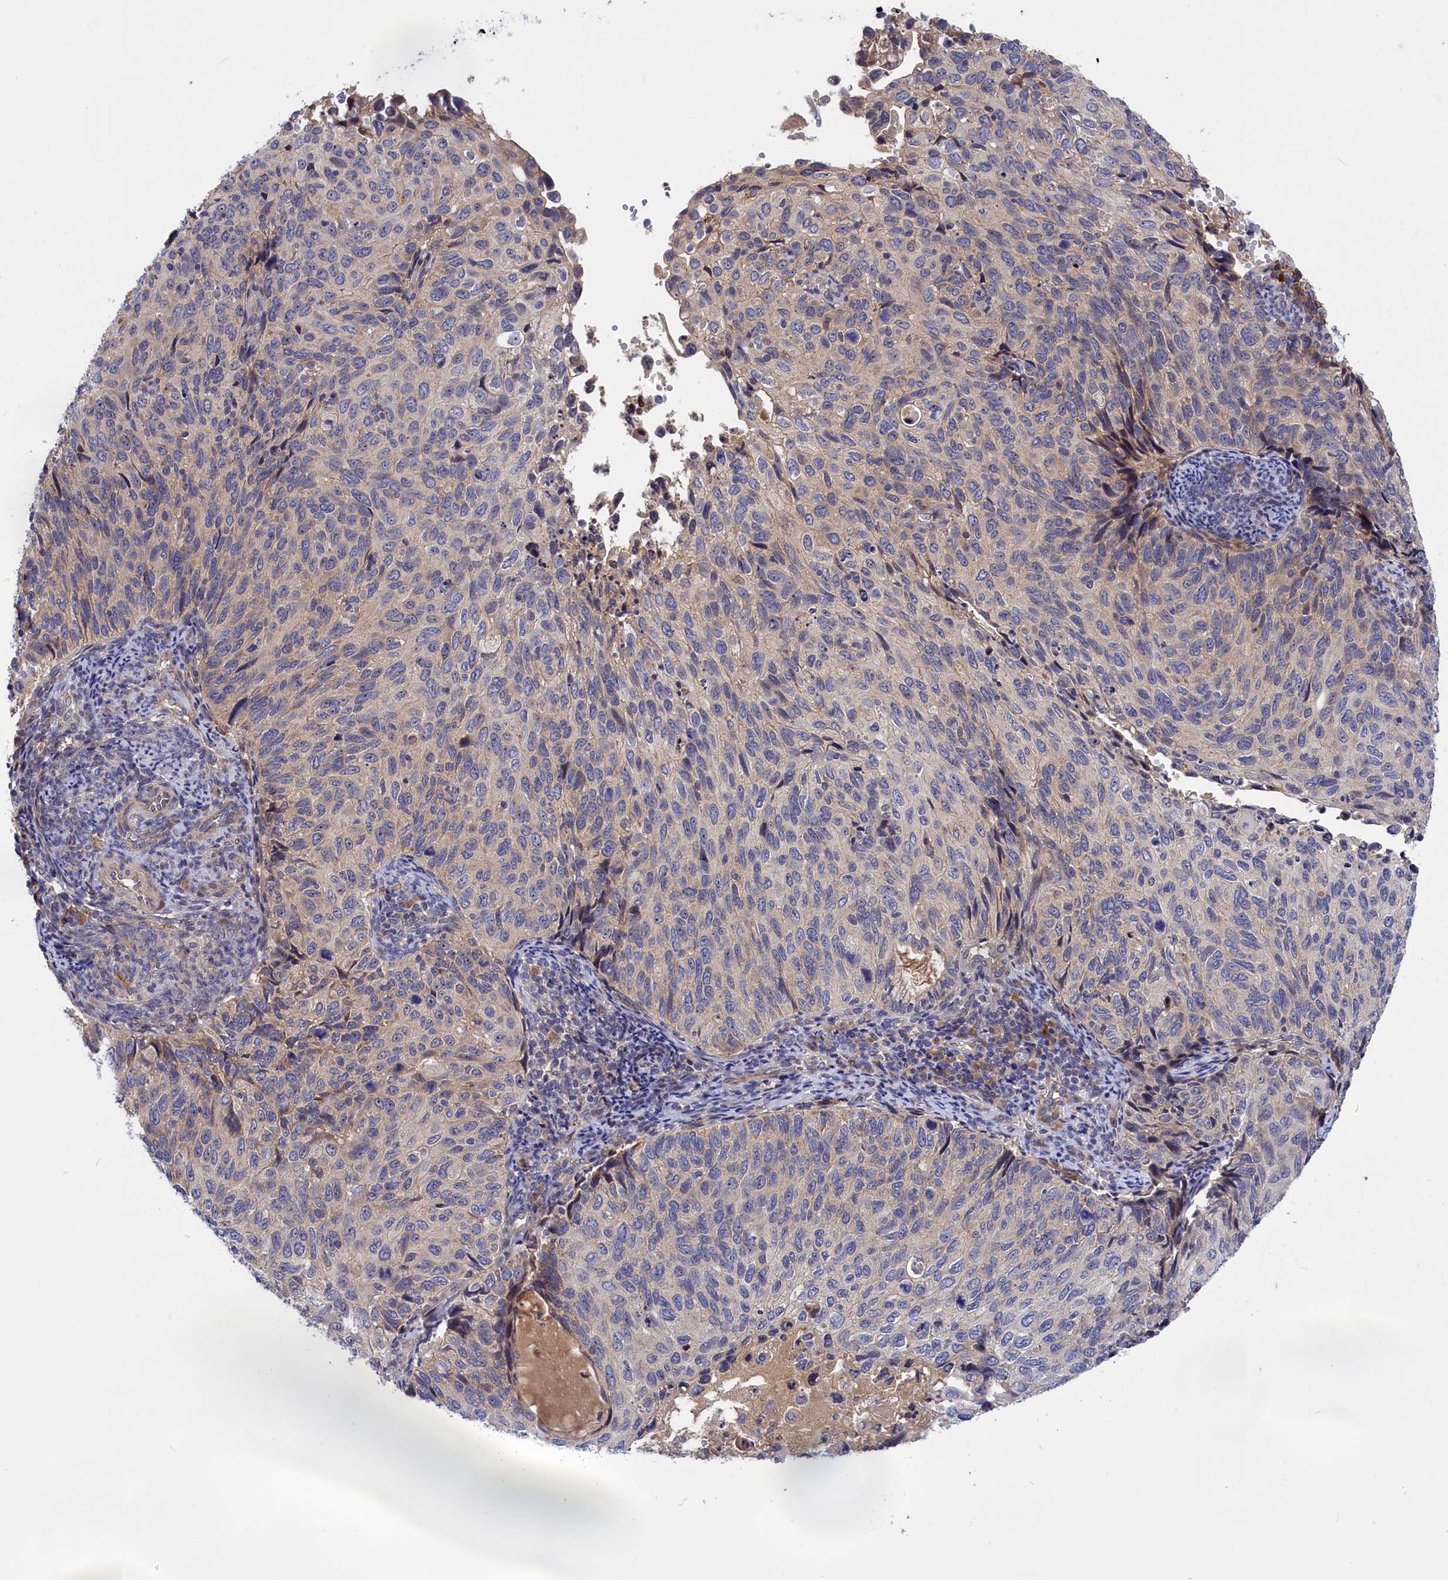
{"staining": {"intensity": "negative", "quantity": "none", "location": "none"}, "tissue": "cervical cancer", "cell_type": "Tumor cells", "image_type": "cancer", "snomed": [{"axis": "morphology", "description": "Squamous cell carcinoma, NOS"}, {"axis": "topography", "description": "Cervix"}], "caption": "This is an IHC histopathology image of cervical cancer (squamous cell carcinoma). There is no expression in tumor cells.", "gene": "CRACD", "patient": {"sex": "female", "age": 70}}